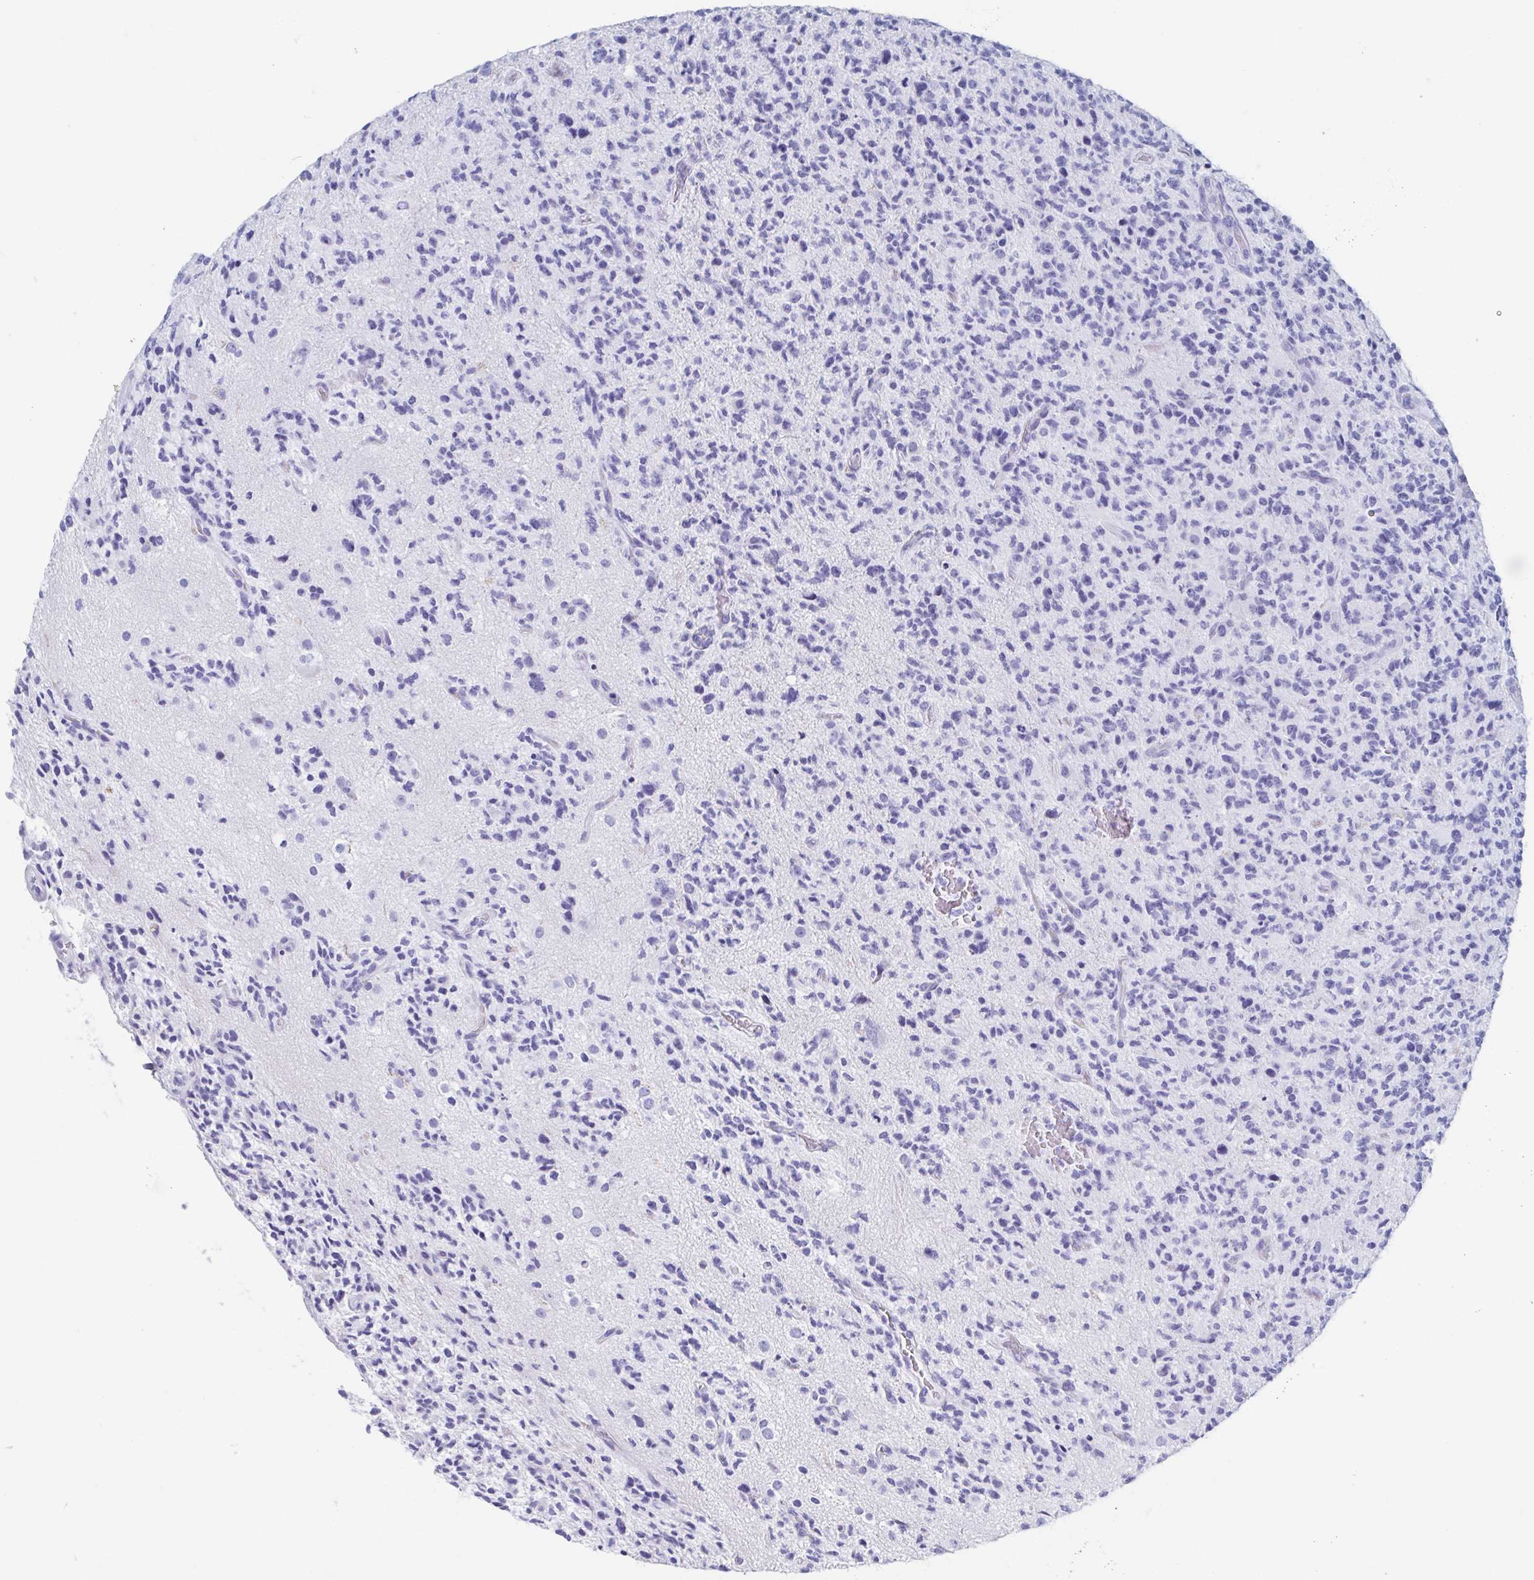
{"staining": {"intensity": "negative", "quantity": "none", "location": "none"}, "tissue": "glioma", "cell_type": "Tumor cells", "image_type": "cancer", "snomed": [{"axis": "morphology", "description": "Glioma, malignant, High grade"}, {"axis": "topography", "description": "Brain"}], "caption": "An IHC photomicrograph of malignant high-grade glioma is shown. There is no staining in tumor cells of malignant high-grade glioma.", "gene": "C10orf53", "patient": {"sex": "female", "age": 71}}